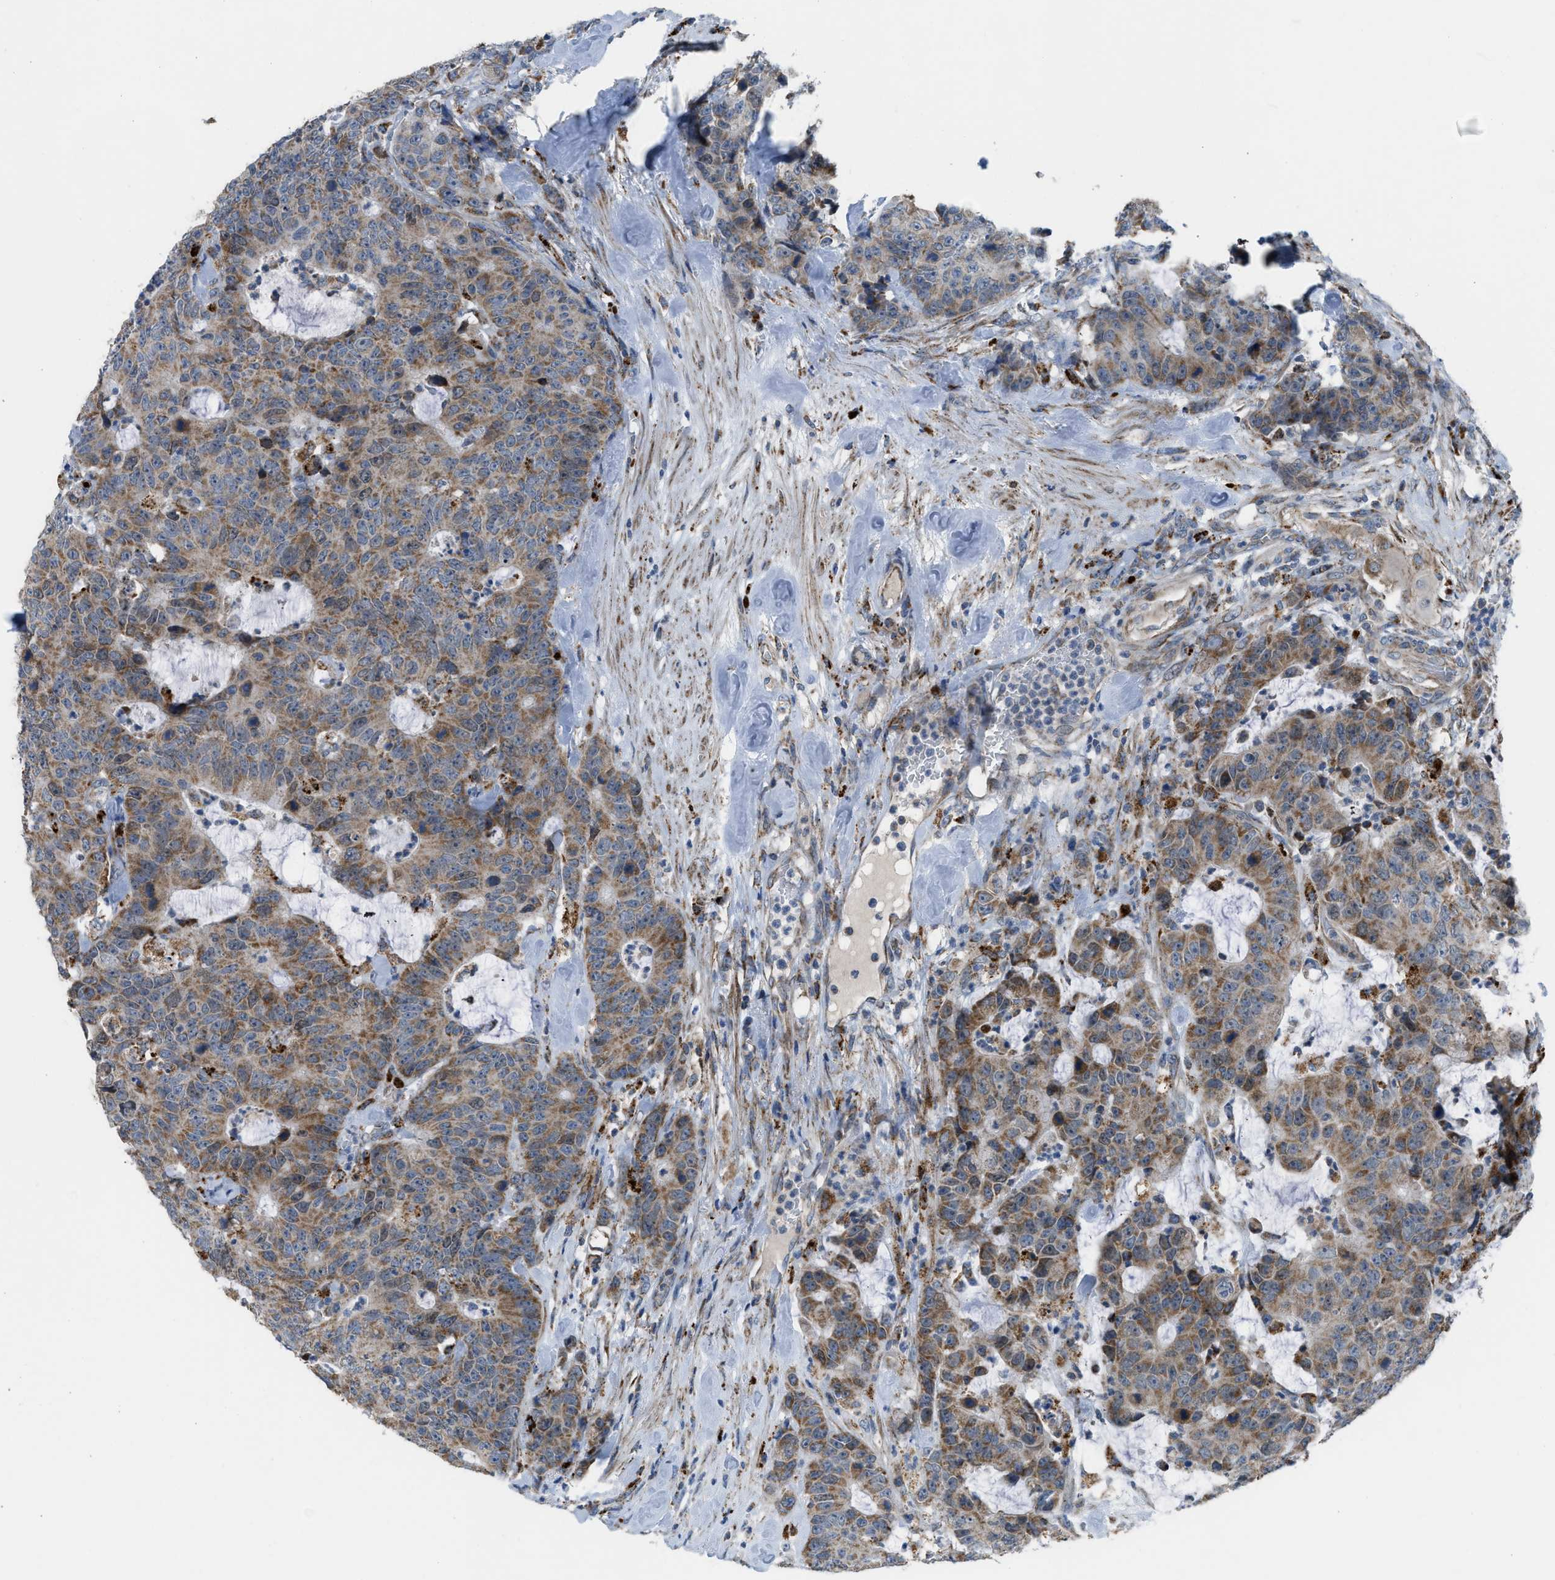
{"staining": {"intensity": "moderate", "quantity": ">75%", "location": "cytoplasmic/membranous"}, "tissue": "colorectal cancer", "cell_type": "Tumor cells", "image_type": "cancer", "snomed": [{"axis": "morphology", "description": "Adenocarcinoma, NOS"}, {"axis": "topography", "description": "Colon"}], "caption": "Brown immunohistochemical staining in adenocarcinoma (colorectal) shows moderate cytoplasmic/membranous positivity in approximately >75% of tumor cells.", "gene": "SMIM20", "patient": {"sex": "female", "age": 86}}